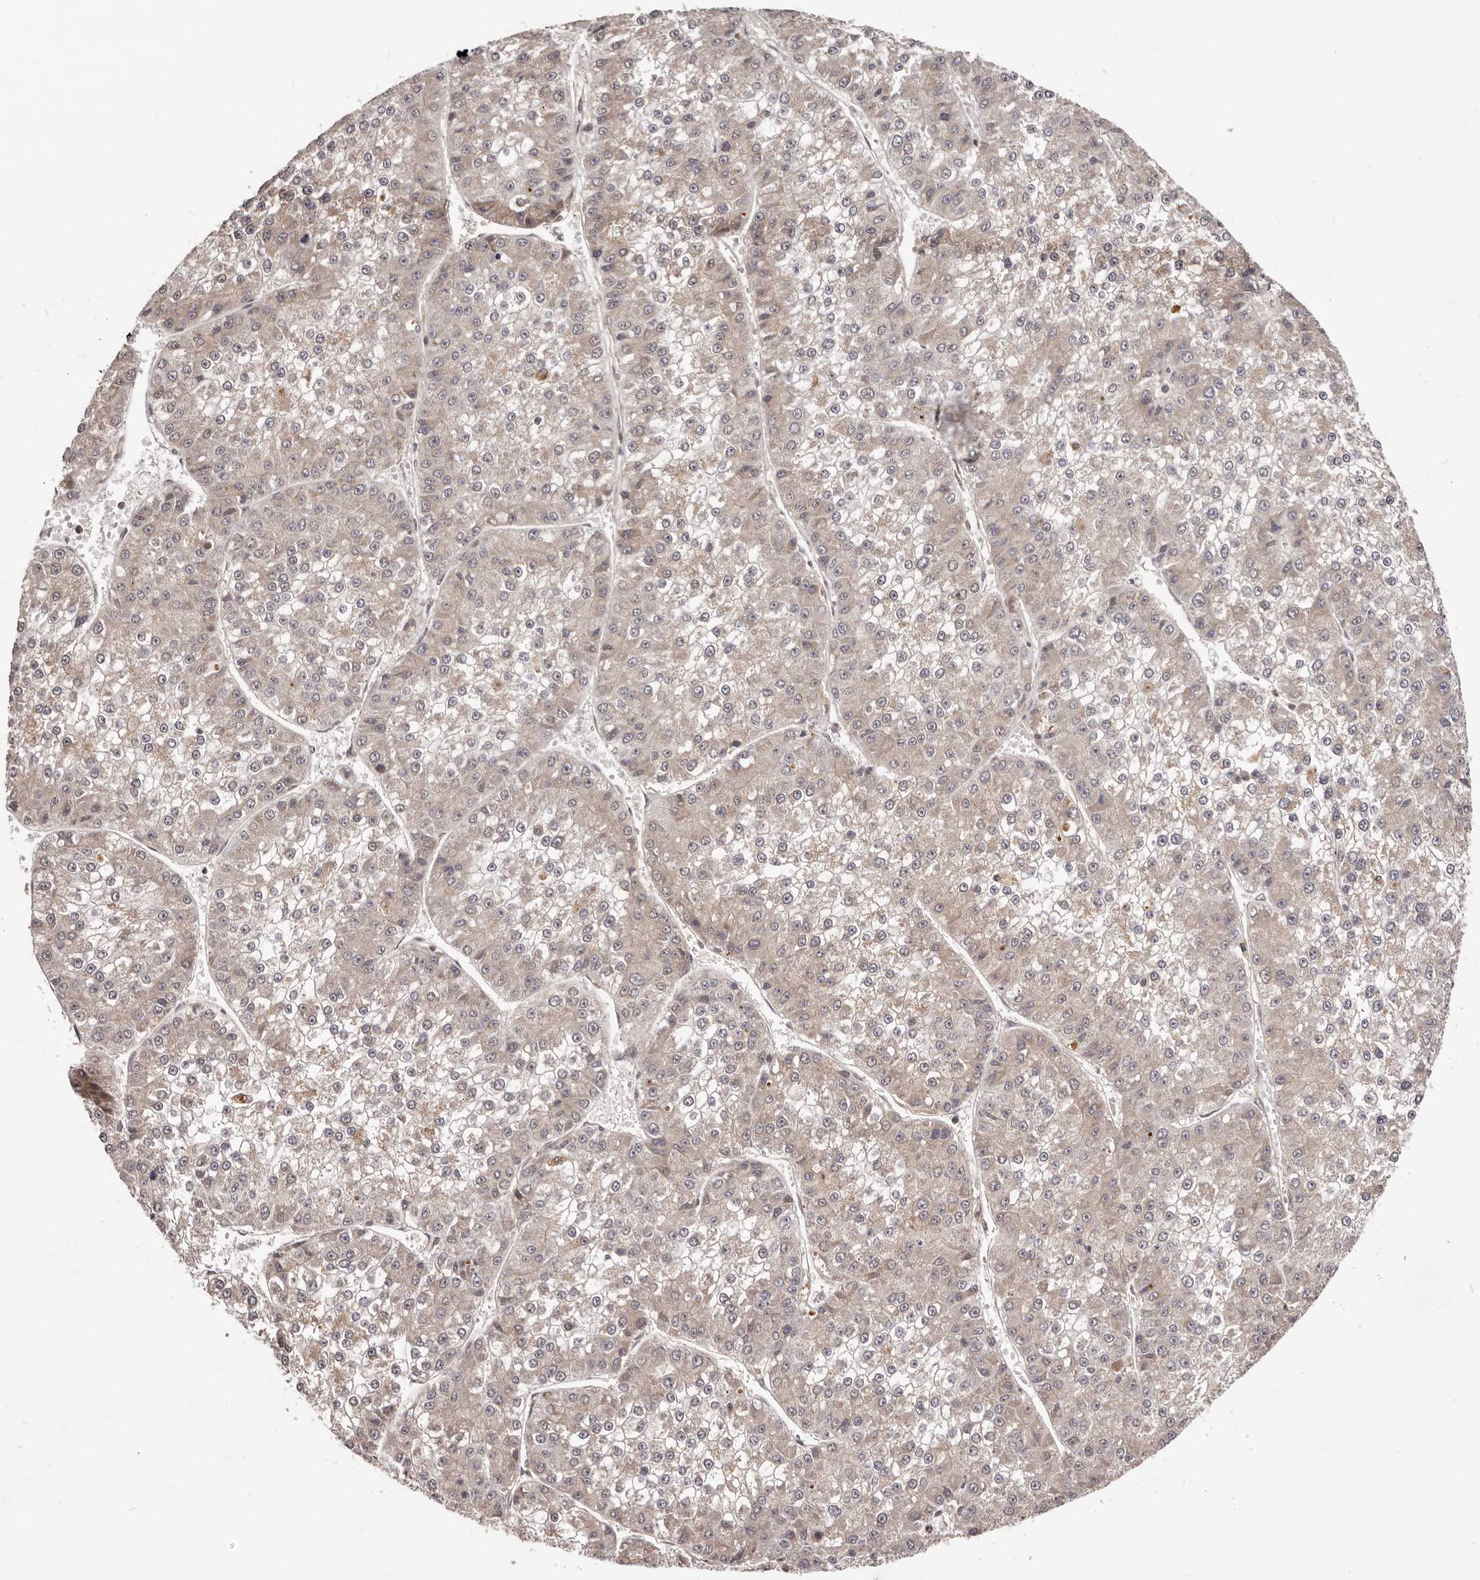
{"staining": {"intensity": "weak", "quantity": ">75%", "location": "cytoplasmic/membranous"}, "tissue": "liver cancer", "cell_type": "Tumor cells", "image_type": "cancer", "snomed": [{"axis": "morphology", "description": "Carcinoma, Hepatocellular, NOS"}, {"axis": "topography", "description": "Liver"}], "caption": "Weak cytoplasmic/membranous protein staining is identified in approximately >75% of tumor cells in liver cancer.", "gene": "MDP1", "patient": {"sex": "female", "age": 73}}